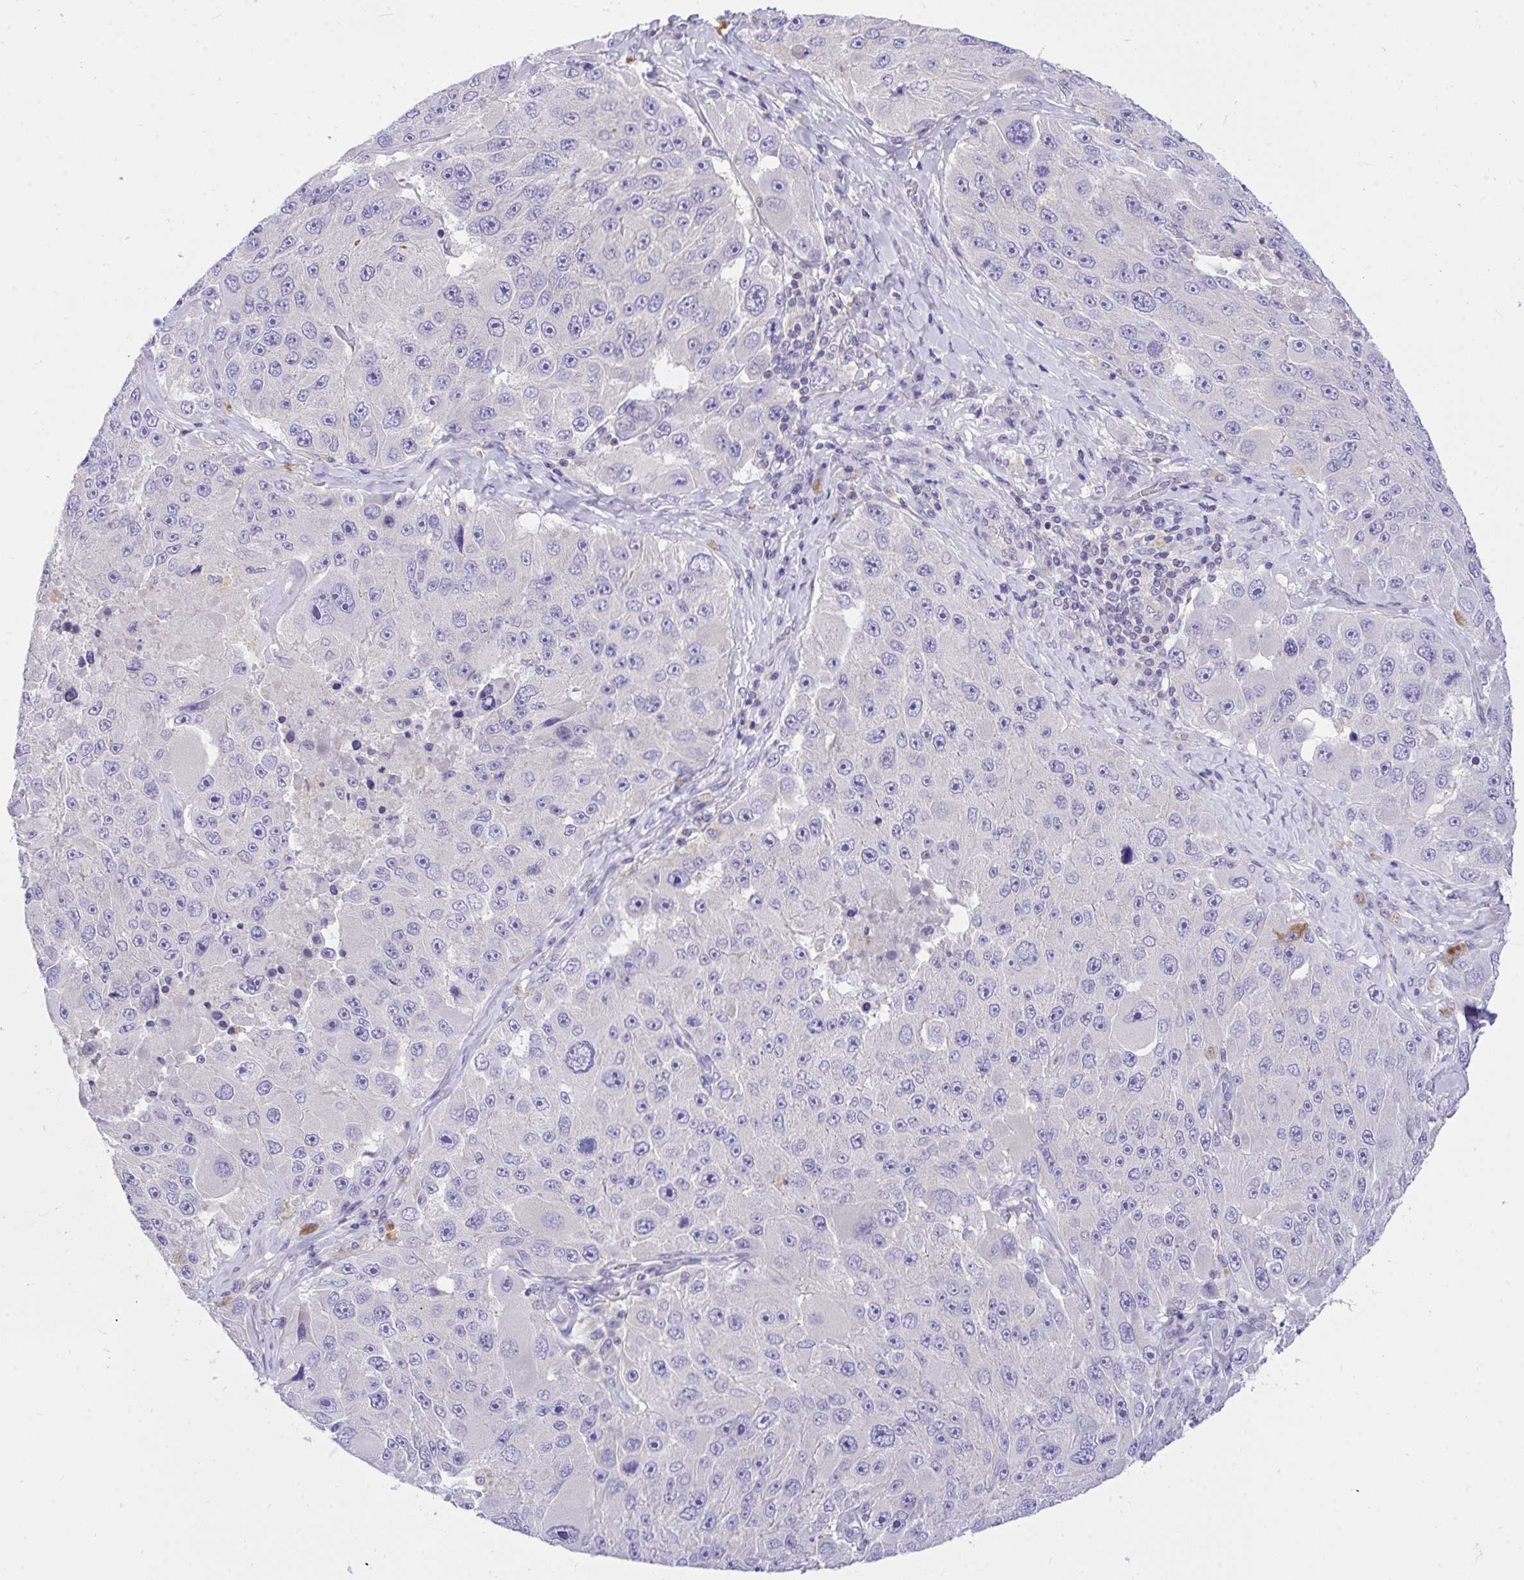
{"staining": {"intensity": "negative", "quantity": "none", "location": "none"}, "tissue": "melanoma", "cell_type": "Tumor cells", "image_type": "cancer", "snomed": [{"axis": "morphology", "description": "Malignant melanoma, Metastatic site"}, {"axis": "topography", "description": "Lymph node"}], "caption": "IHC image of malignant melanoma (metastatic site) stained for a protein (brown), which demonstrates no positivity in tumor cells.", "gene": "TLN2", "patient": {"sex": "male", "age": 62}}